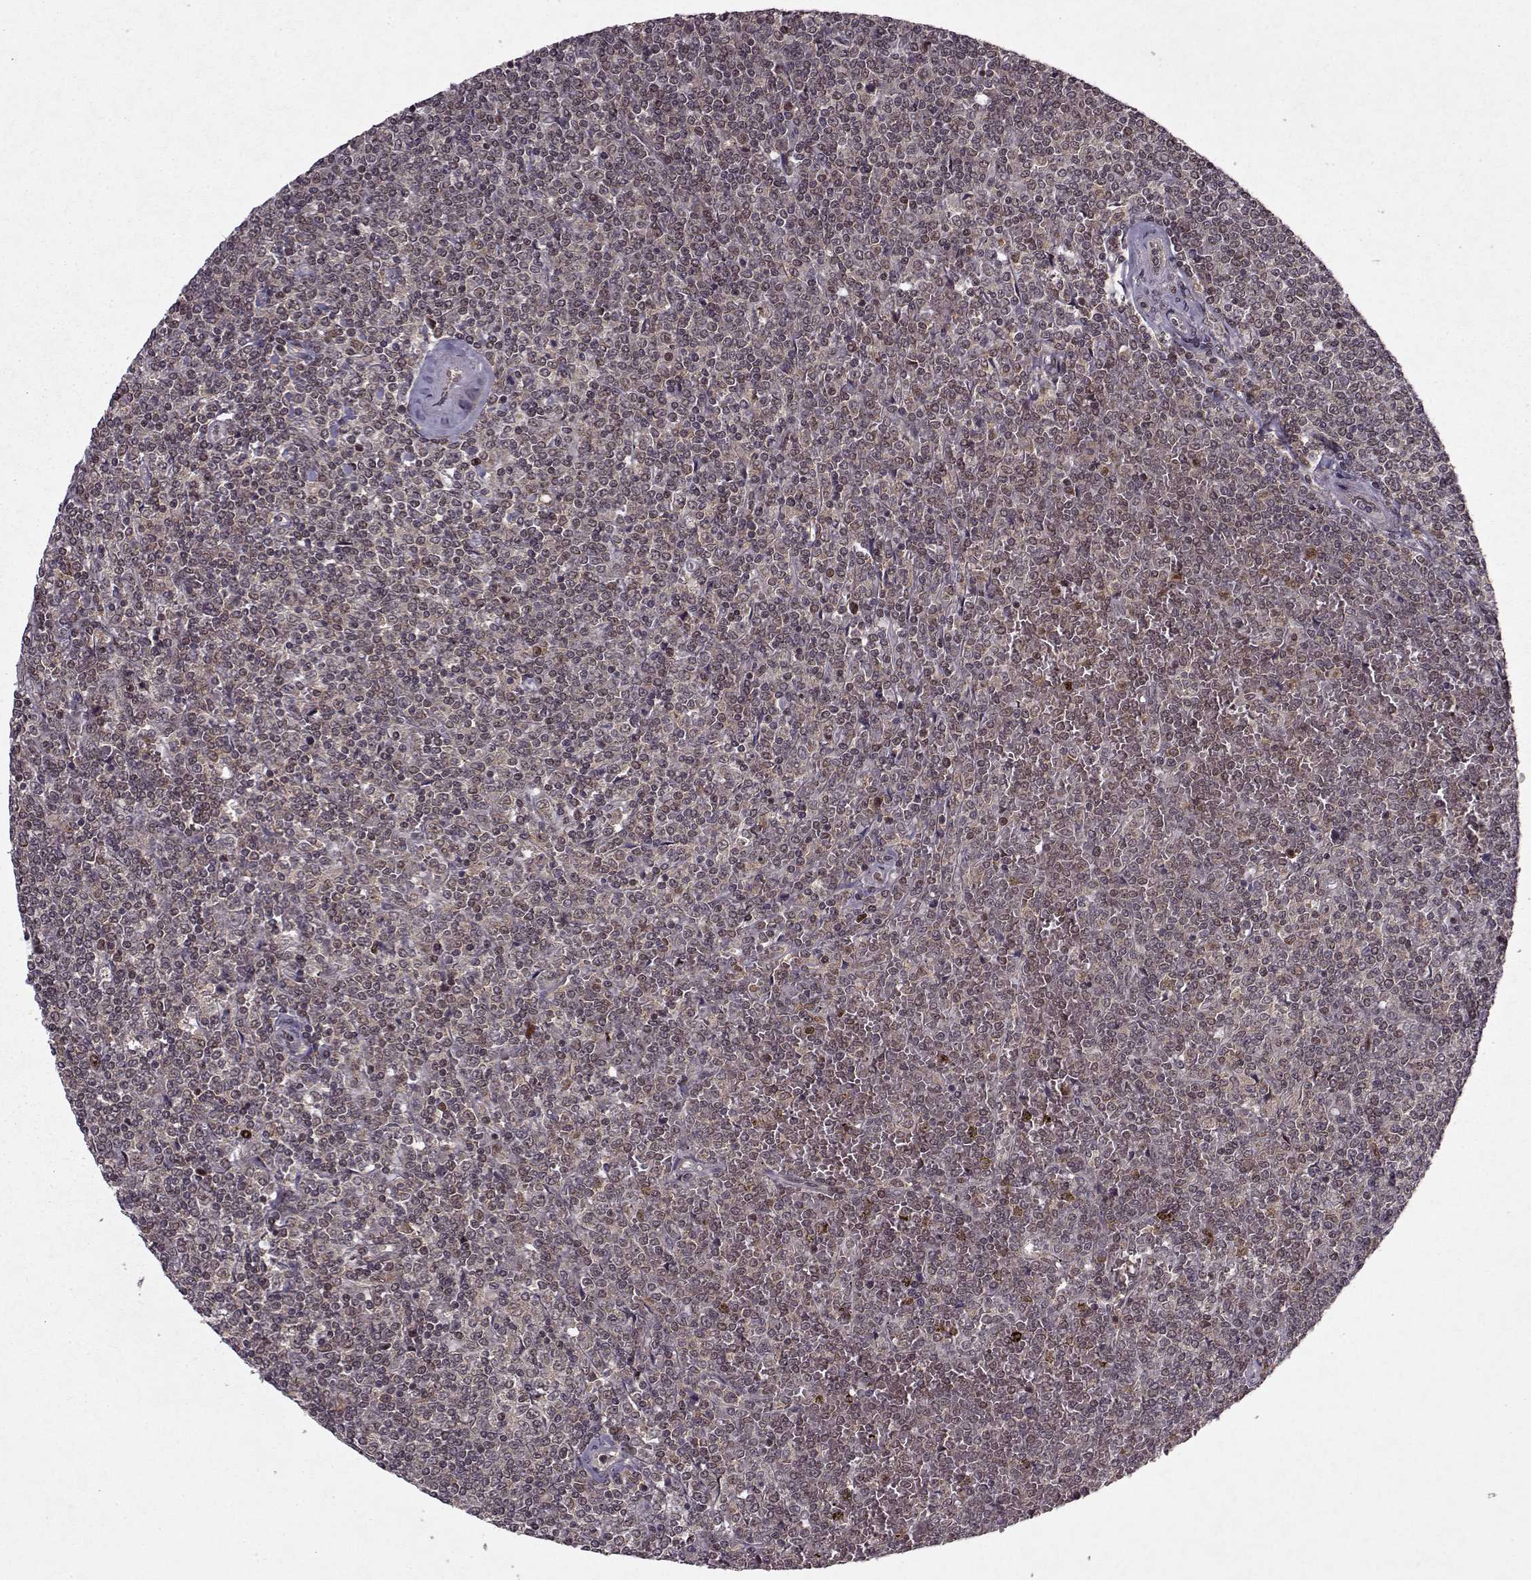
{"staining": {"intensity": "weak", "quantity": "25%-75%", "location": "cytoplasmic/membranous"}, "tissue": "lymphoma", "cell_type": "Tumor cells", "image_type": "cancer", "snomed": [{"axis": "morphology", "description": "Malignant lymphoma, non-Hodgkin's type, Low grade"}, {"axis": "topography", "description": "Spleen"}], "caption": "Immunohistochemical staining of human malignant lymphoma, non-Hodgkin's type (low-grade) displays weak cytoplasmic/membranous protein expression in approximately 25%-75% of tumor cells.", "gene": "PSMA7", "patient": {"sex": "female", "age": 19}}